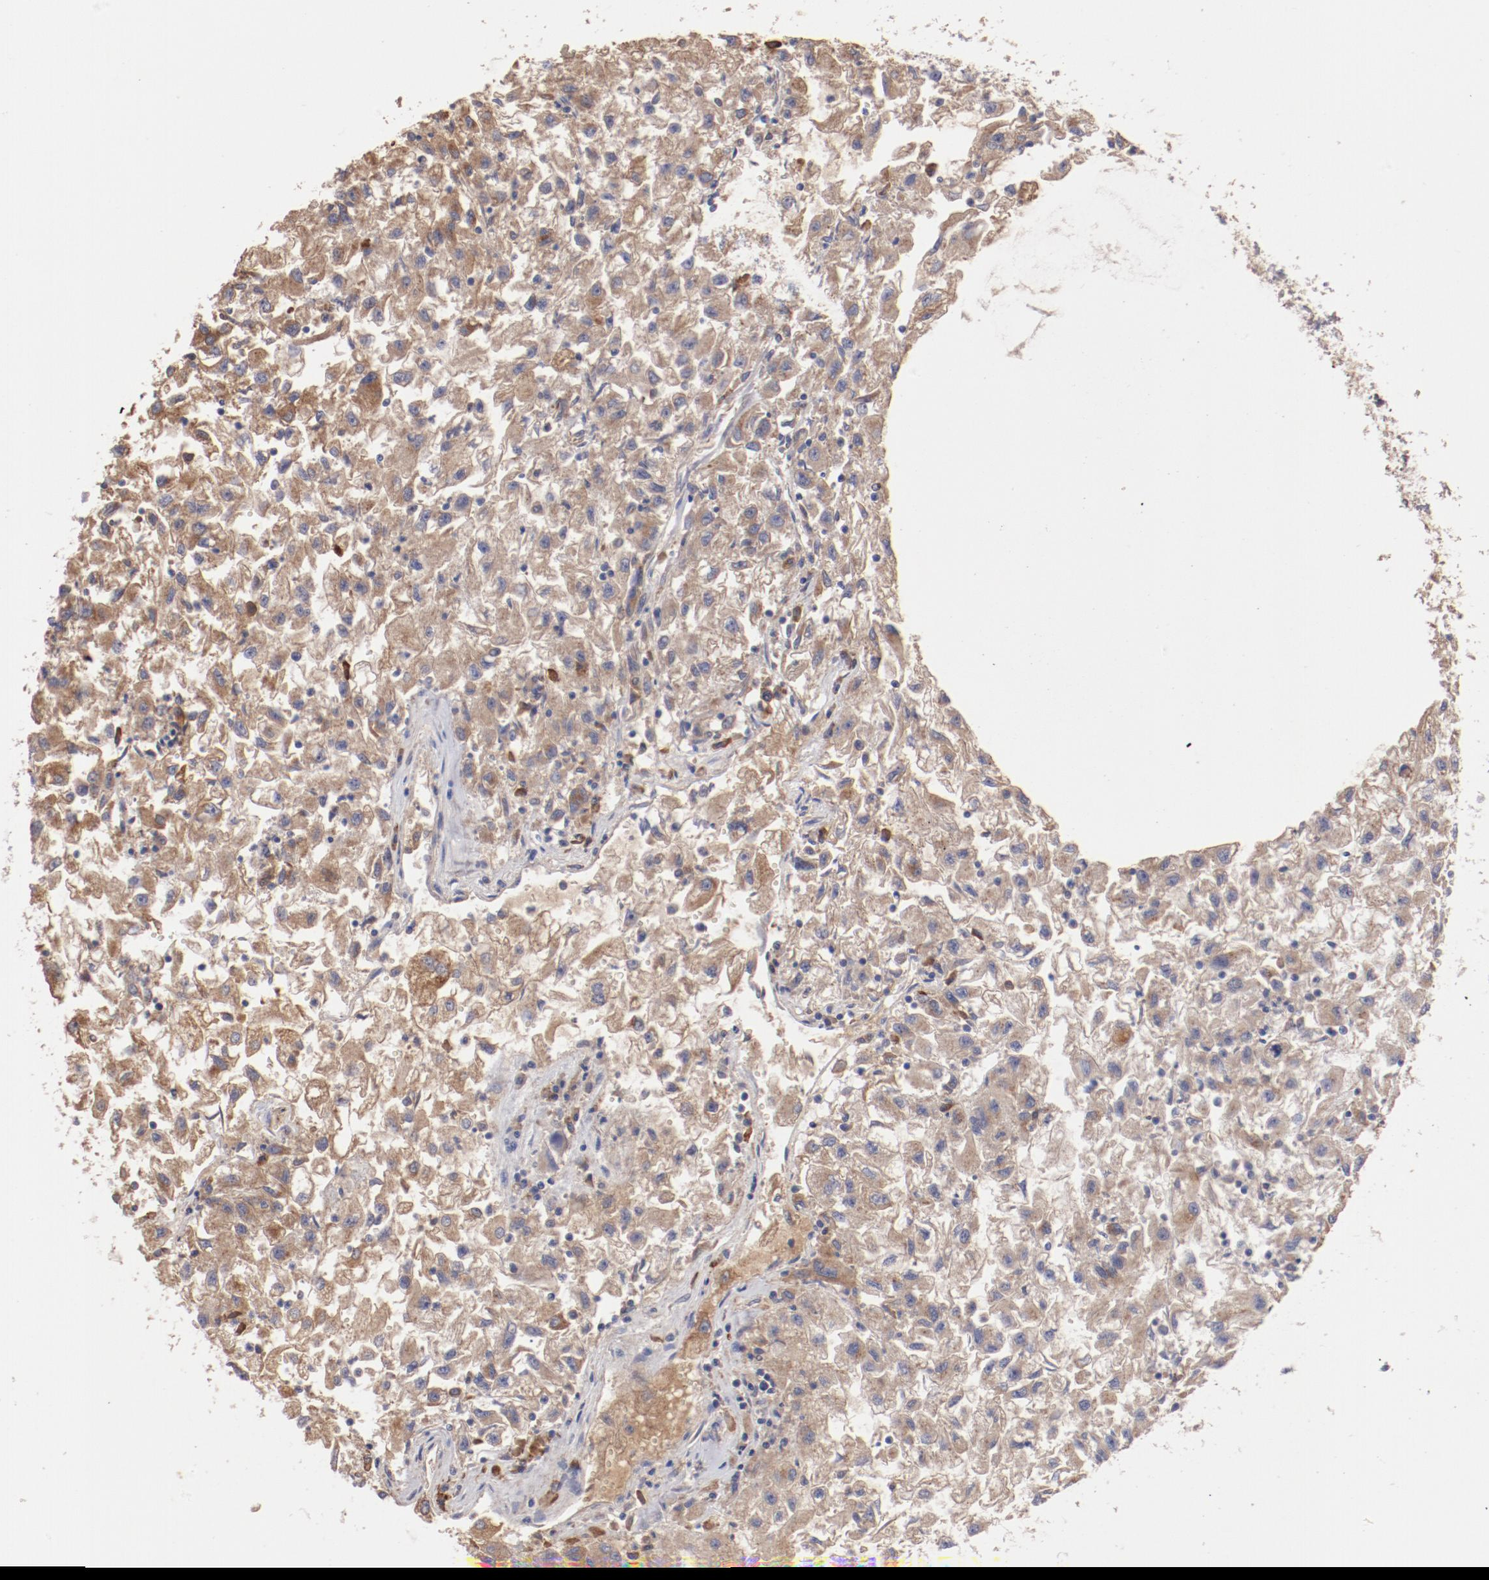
{"staining": {"intensity": "weak", "quantity": ">75%", "location": "cytoplasmic/membranous"}, "tissue": "renal cancer", "cell_type": "Tumor cells", "image_type": "cancer", "snomed": [{"axis": "morphology", "description": "Adenocarcinoma, NOS"}, {"axis": "topography", "description": "Kidney"}], "caption": "Protein staining of renal cancer (adenocarcinoma) tissue displays weak cytoplasmic/membranous staining in about >75% of tumor cells.", "gene": "NFKBIE", "patient": {"sex": "male", "age": 59}}